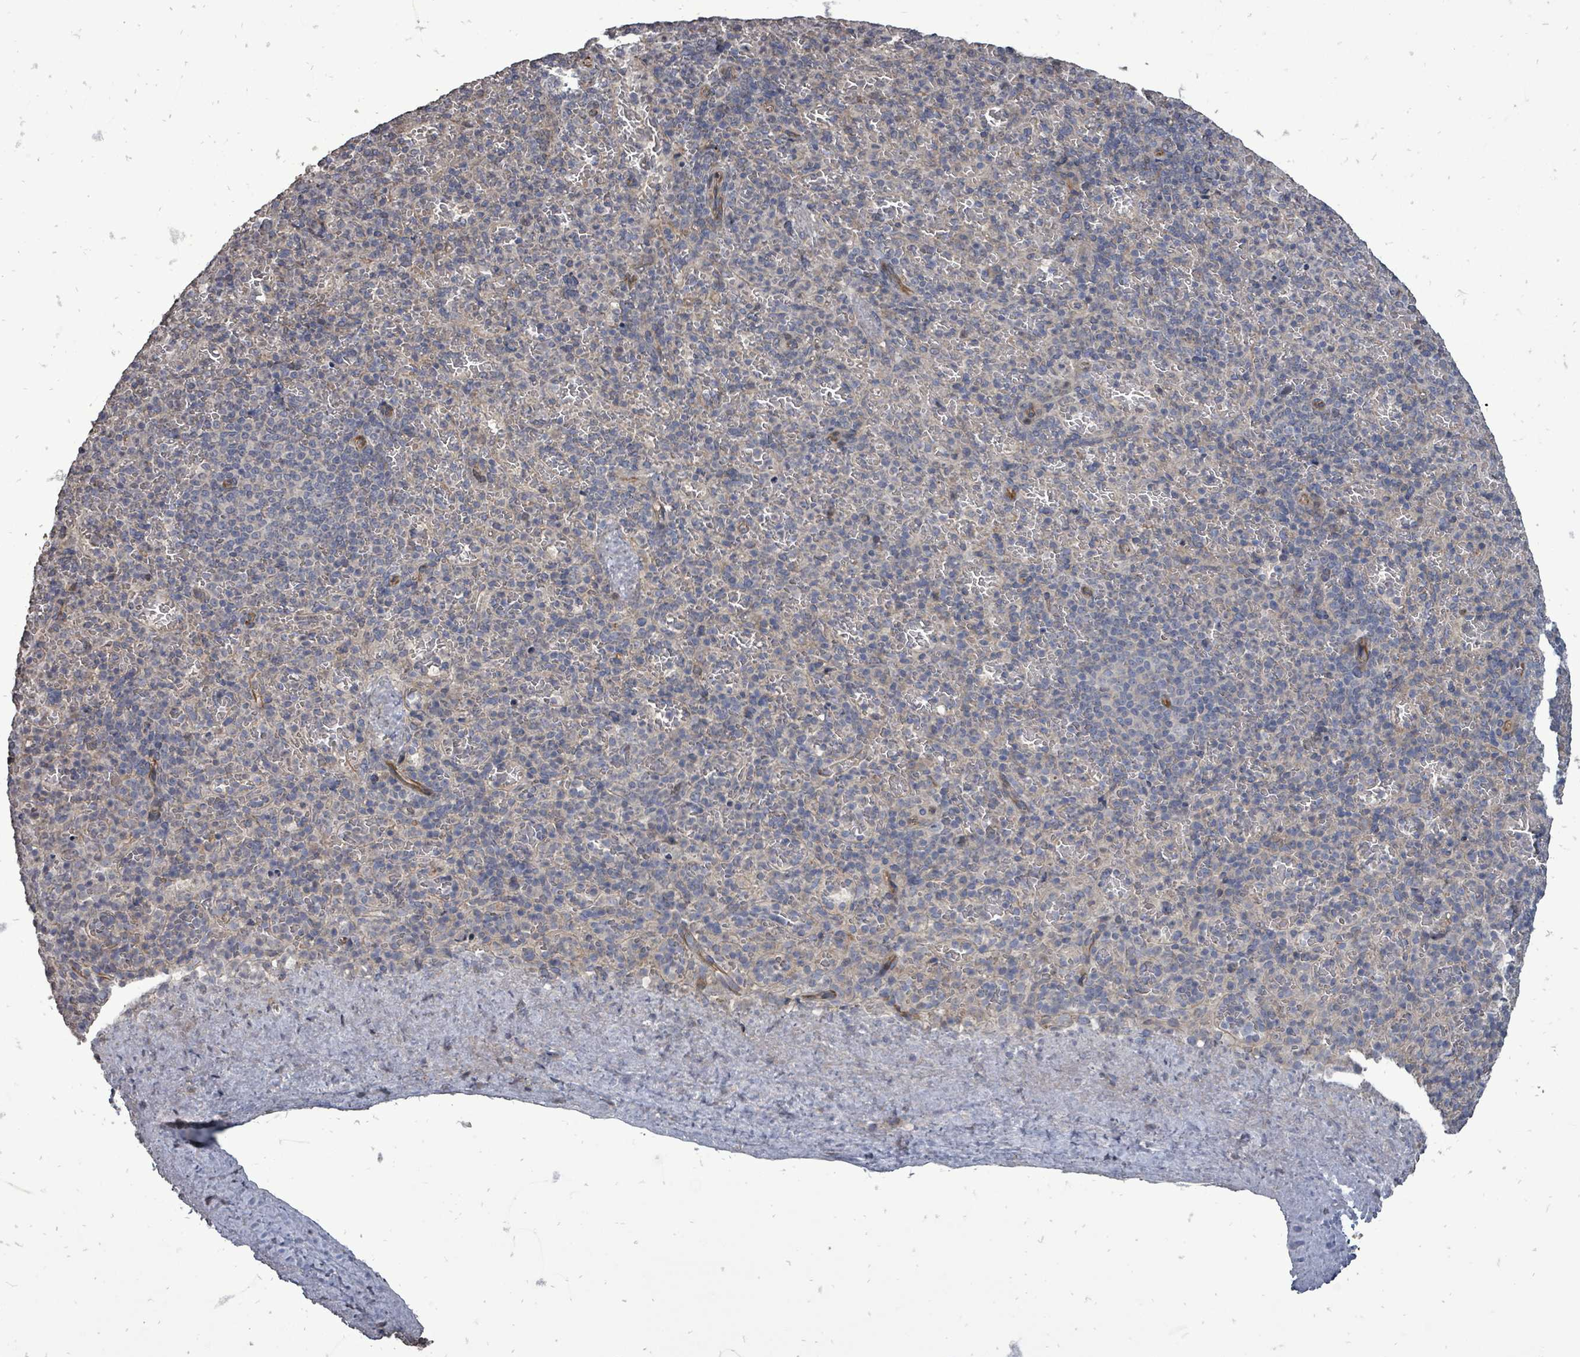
{"staining": {"intensity": "negative", "quantity": "none", "location": "none"}, "tissue": "spleen", "cell_type": "Cells in red pulp", "image_type": "normal", "snomed": [{"axis": "morphology", "description": "Normal tissue, NOS"}, {"axis": "topography", "description": "Spleen"}], "caption": "Cells in red pulp show no significant protein staining in normal spleen. The staining was performed using DAB to visualize the protein expression in brown, while the nuclei were stained in blue with hematoxylin (Magnification: 20x).", "gene": "RALGAPB", "patient": {"sex": "female", "age": 74}}